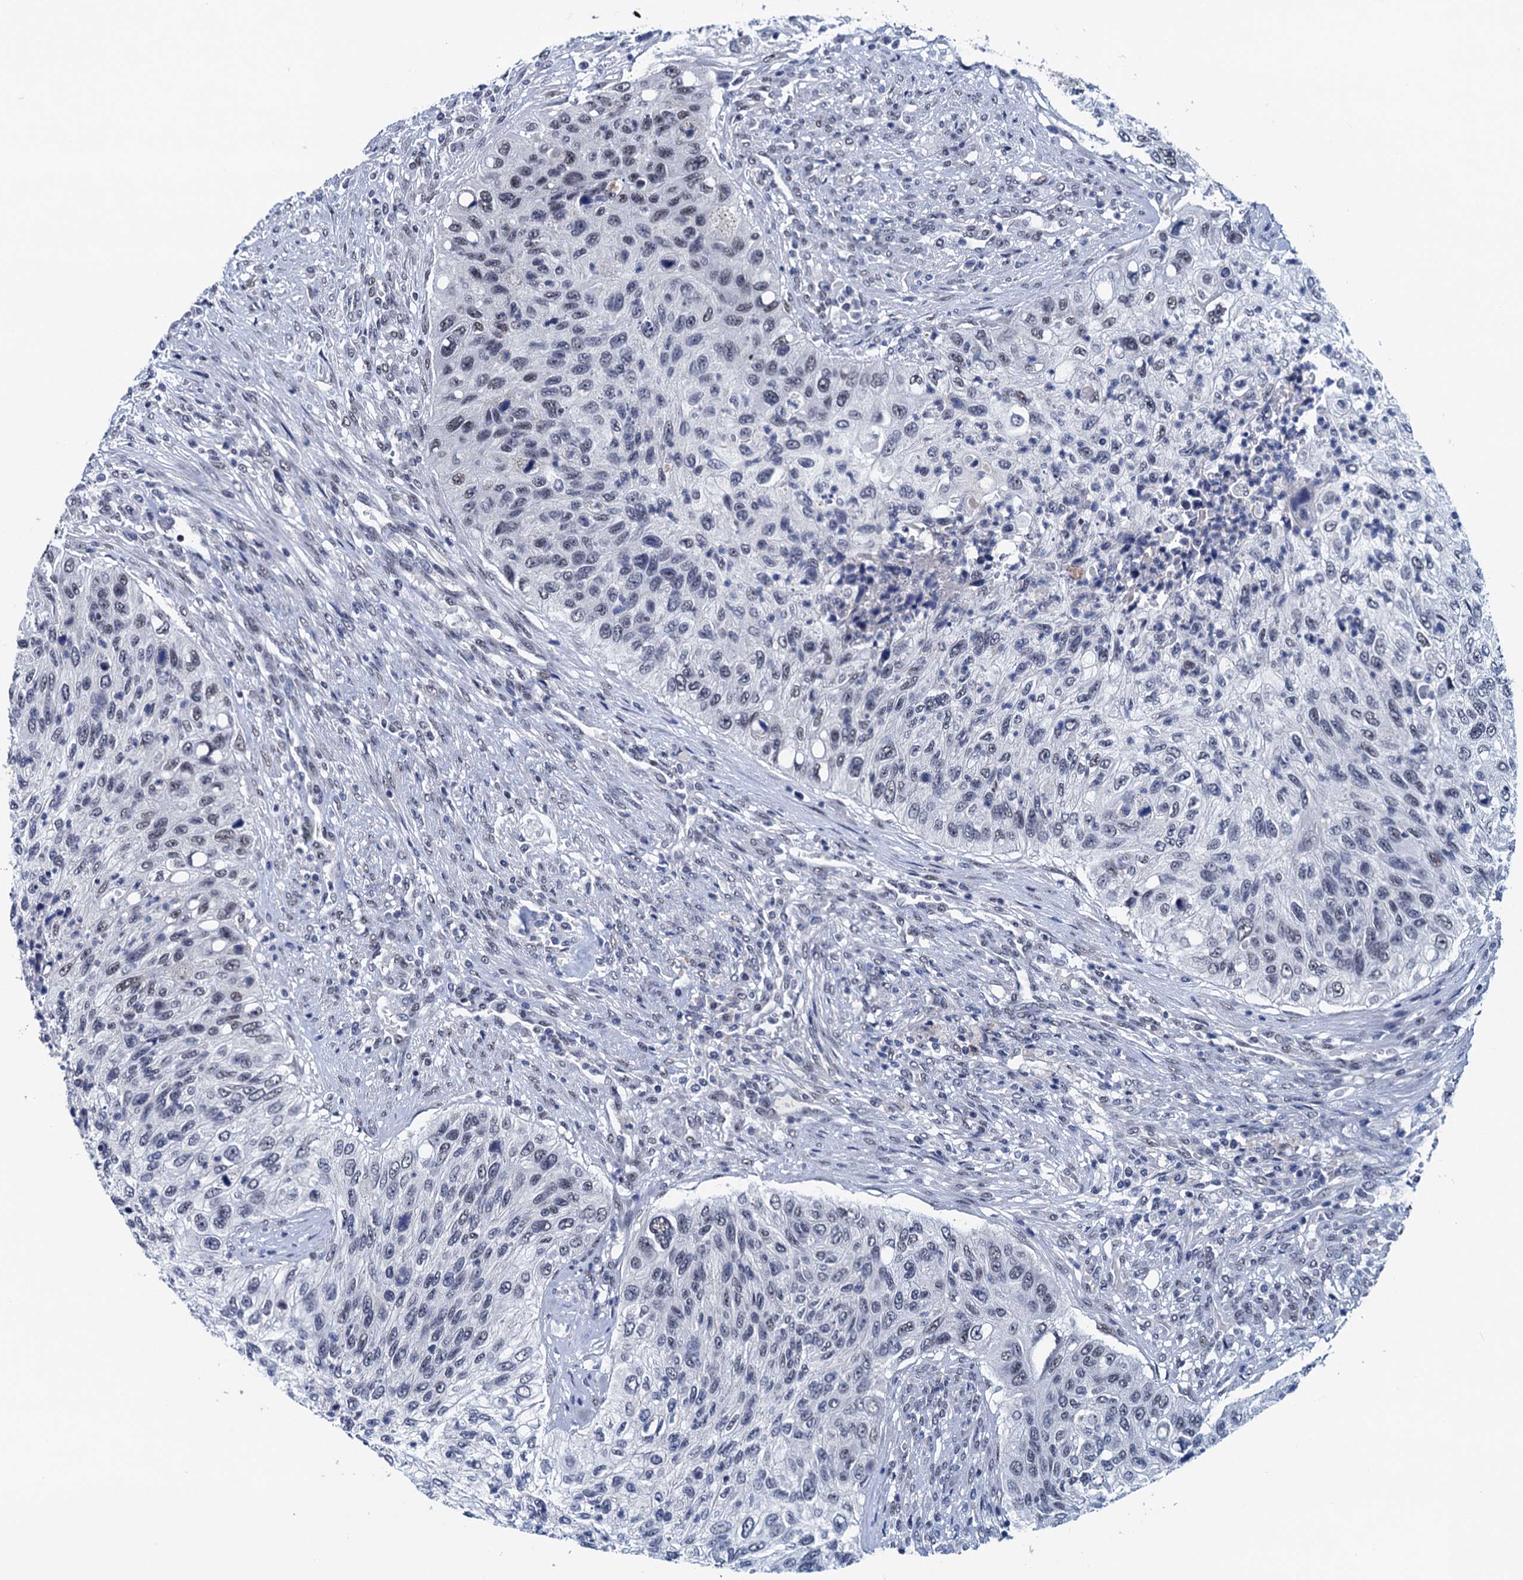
{"staining": {"intensity": "negative", "quantity": "none", "location": "none"}, "tissue": "urothelial cancer", "cell_type": "Tumor cells", "image_type": "cancer", "snomed": [{"axis": "morphology", "description": "Urothelial carcinoma, High grade"}, {"axis": "topography", "description": "Urinary bladder"}], "caption": "A high-resolution histopathology image shows immunohistochemistry staining of high-grade urothelial carcinoma, which exhibits no significant staining in tumor cells. (Stains: DAB (3,3'-diaminobenzidine) IHC with hematoxylin counter stain, Microscopy: brightfield microscopy at high magnification).", "gene": "FNBP4", "patient": {"sex": "female", "age": 60}}